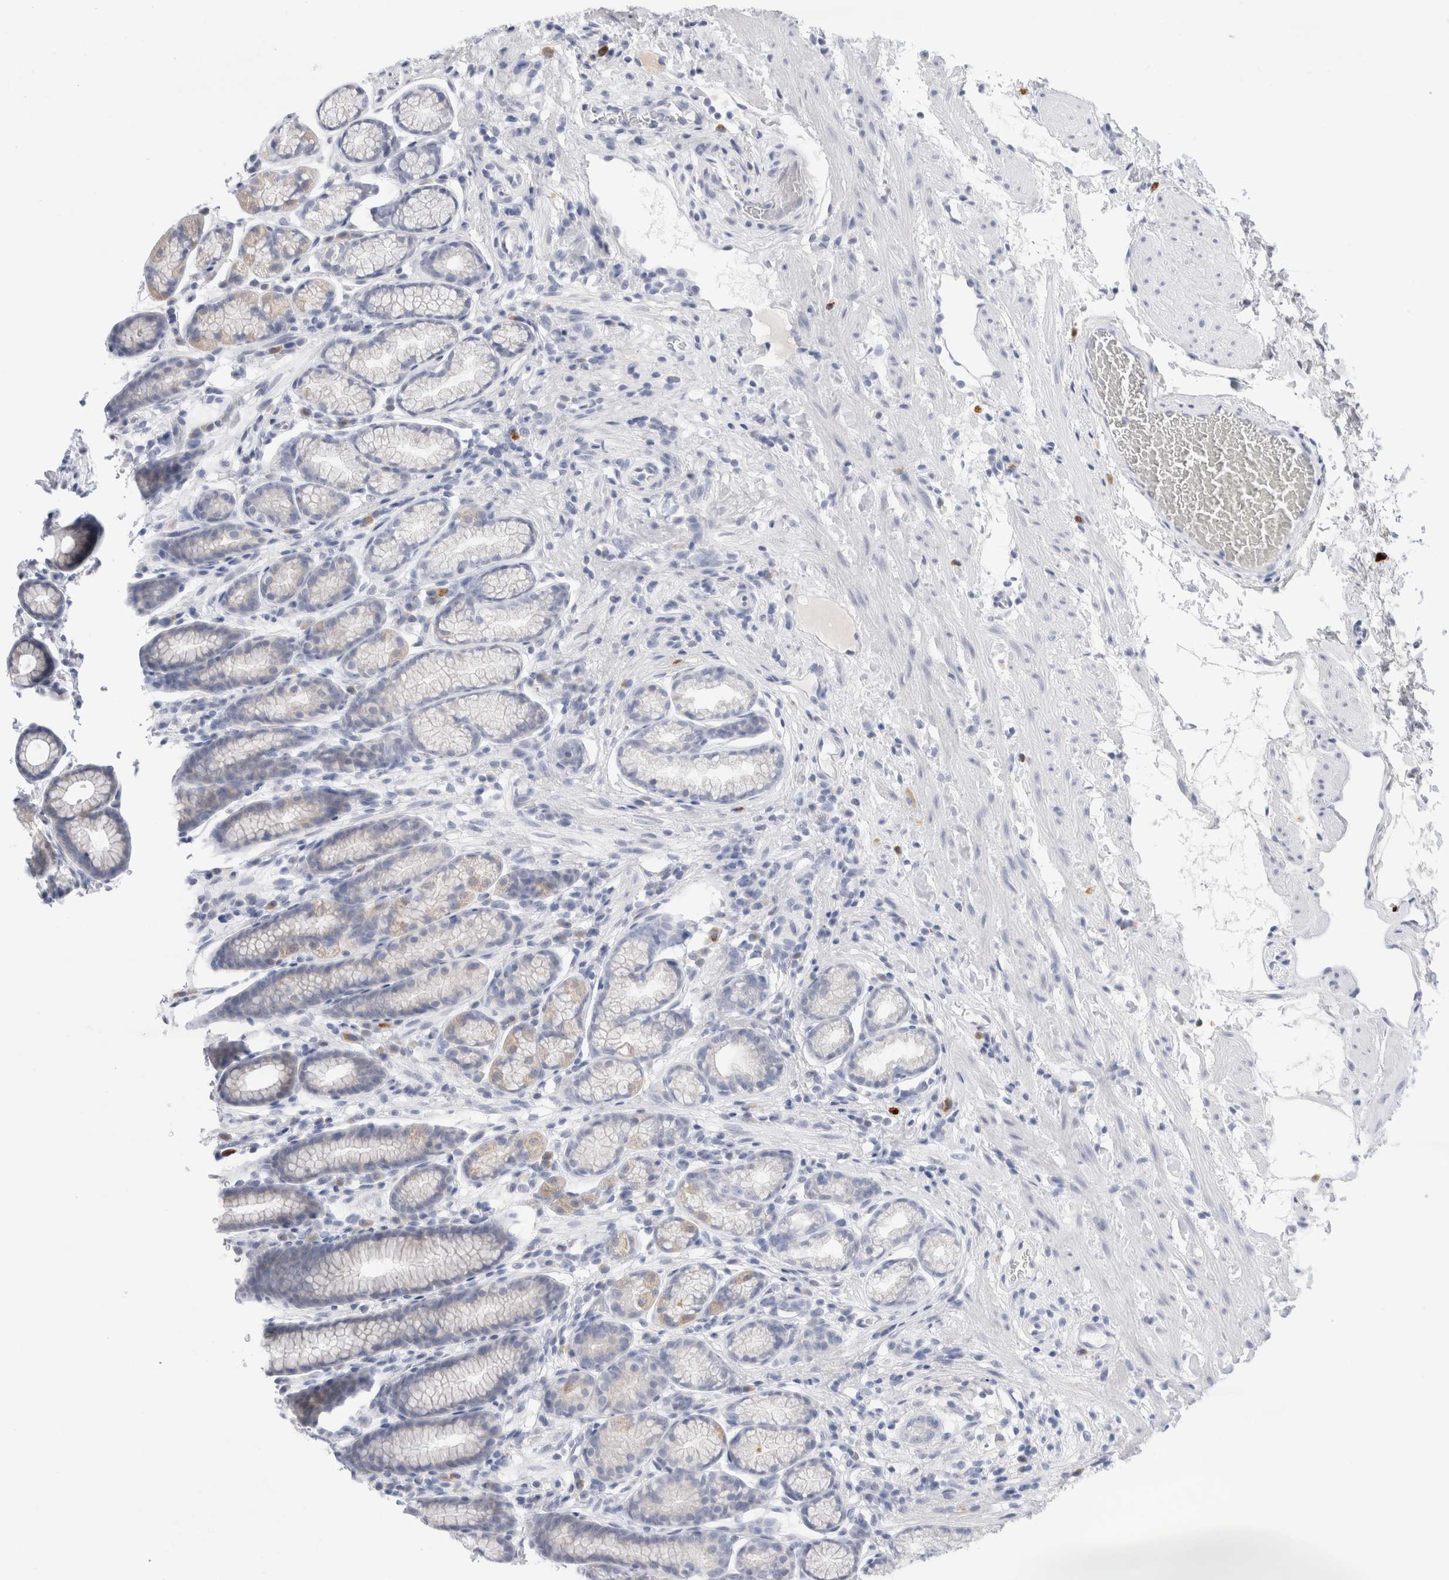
{"staining": {"intensity": "moderate", "quantity": "<25%", "location": "cytoplasmic/membranous"}, "tissue": "stomach", "cell_type": "Glandular cells", "image_type": "normal", "snomed": [{"axis": "morphology", "description": "Normal tissue, NOS"}, {"axis": "topography", "description": "Stomach"}], "caption": "About <25% of glandular cells in unremarkable human stomach reveal moderate cytoplasmic/membranous protein expression as visualized by brown immunohistochemical staining.", "gene": "SLC22A12", "patient": {"sex": "male", "age": 42}}